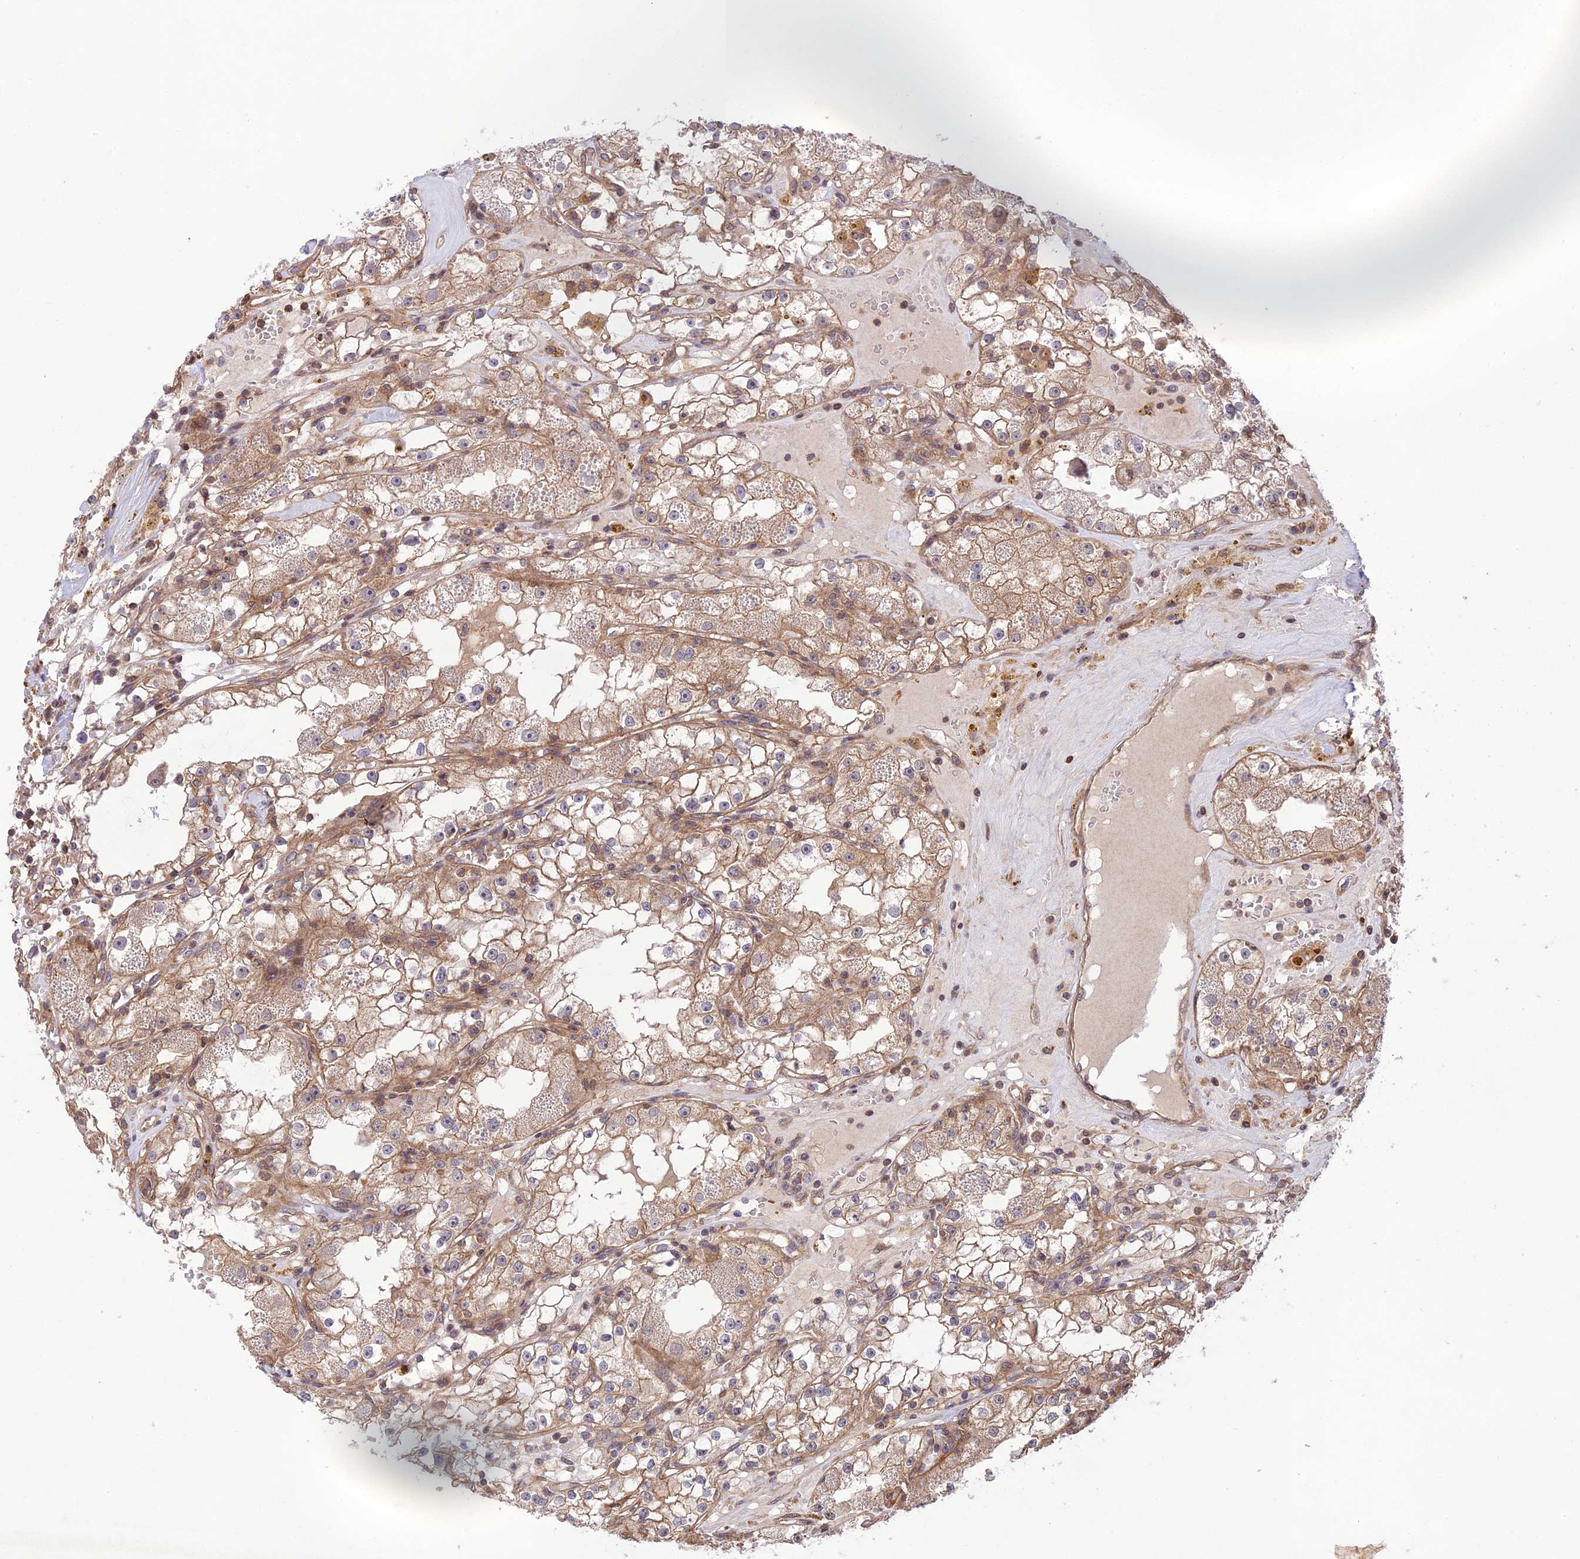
{"staining": {"intensity": "moderate", "quantity": ">75%", "location": "cytoplasmic/membranous"}, "tissue": "renal cancer", "cell_type": "Tumor cells", "image_type": "cancer", "snomed": [{"axis": "morphology", "description": "Adenocarcinoma, NOS"}, {"axis": "topography", "description": "Kidney"}], "caption": "High-power microscopy captured an immunohistochemistry (IHC) histopathology image of renal cancer, revealing moderate cytoplasmic/membranous staining in approximately >75% of tumor cells. The staining is performed using DAB (3,3'-diaminobenzidine) brown chromogen to label protein expression. The nuclei are counter-stained blue using hematoxylin.", "gene": "FCHSD1", "patient": {"sex": "male", "age": 56}}